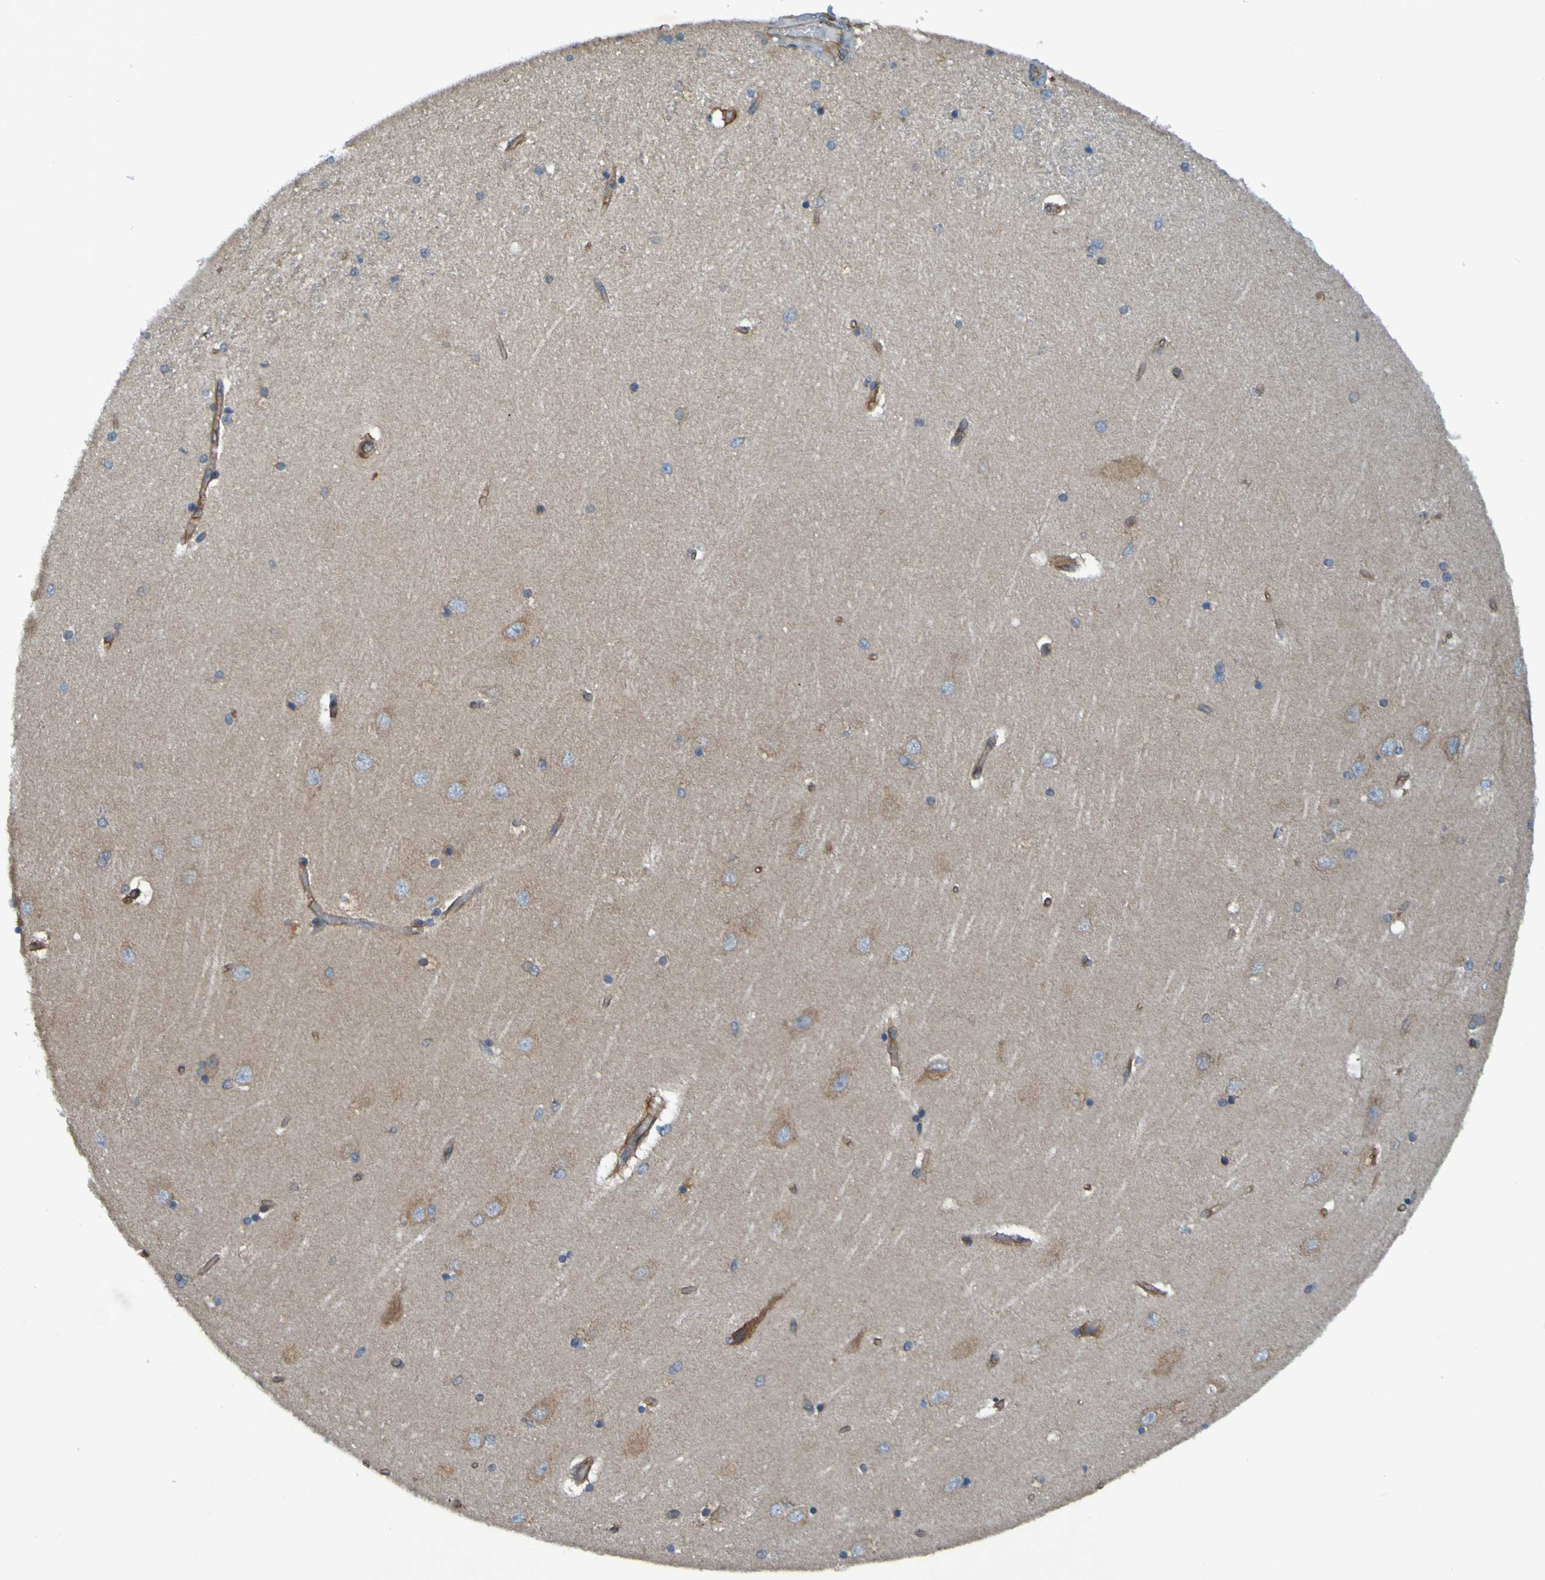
{"staining": {"intensity": "negative", "quantity": "none", "location": "none"}, "tissue": "hippocampus", "cell_type": "Glial cells", "image_type": "normal", "snomed": [{"axis": "morphology", "description": "Normal tissue, NOS"}, {"axis": "topography", "description": "Hippocampus"}], "caption": "Human hippocampus stained for a protein using IHC reveals no staining in glial cells.", "gene": "DNAJC4", "patient": {"sex": "female", "age": 54}}